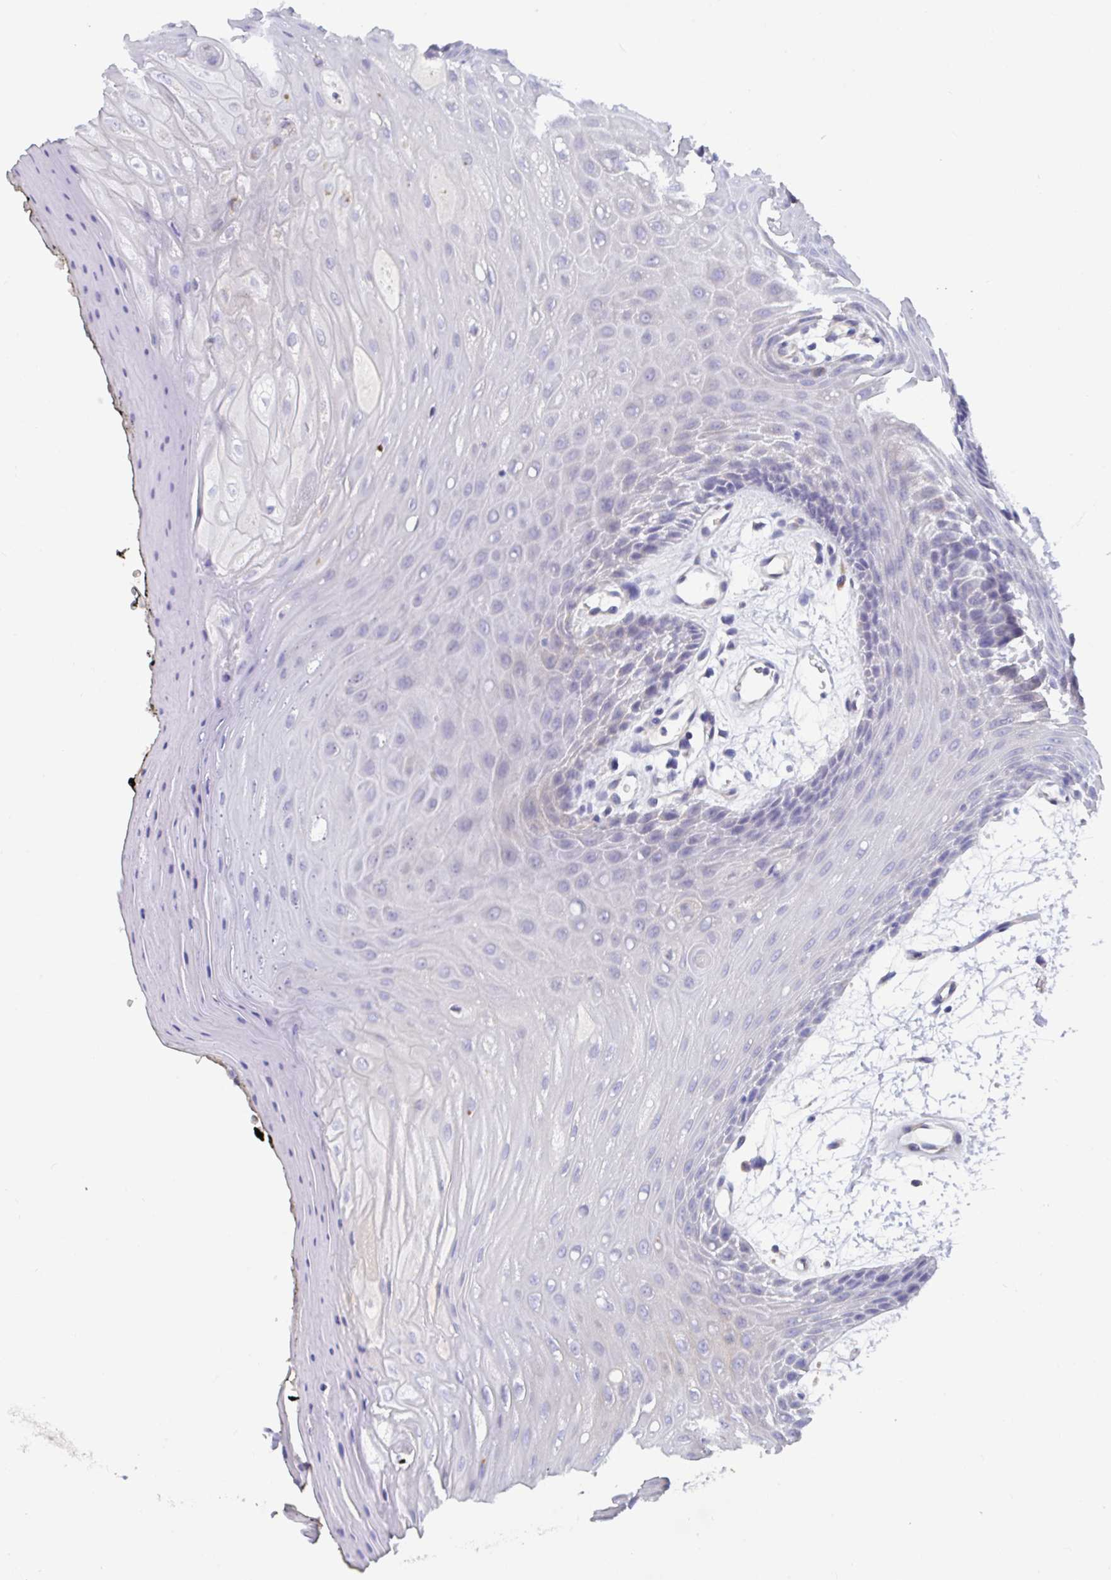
{"staining": {"intensity": "moderate", "quantity": "<25%", "location": "cytoplasmic/membranous"}, "tissue": "oral mucosa", "cell_type": "Squamous epithelial cells", "image_type": "normal", "snomed": [{"axis": "morphology", "description": "Normal tissue, NOS"}, {"axis": "topography", "description": "Oral tissue"}, {"axis": "topography", "description": "Tounge, NOS"}], "caption": "Unremarkable oral mucosa was stained to show a protein in brown. There is low levels of moderate cytoplasmic/membranous expression in approximately <25% of squamous epithelial cells.", "gene": "MS4A14", "patient": {"sex": "female", "age": 59}}